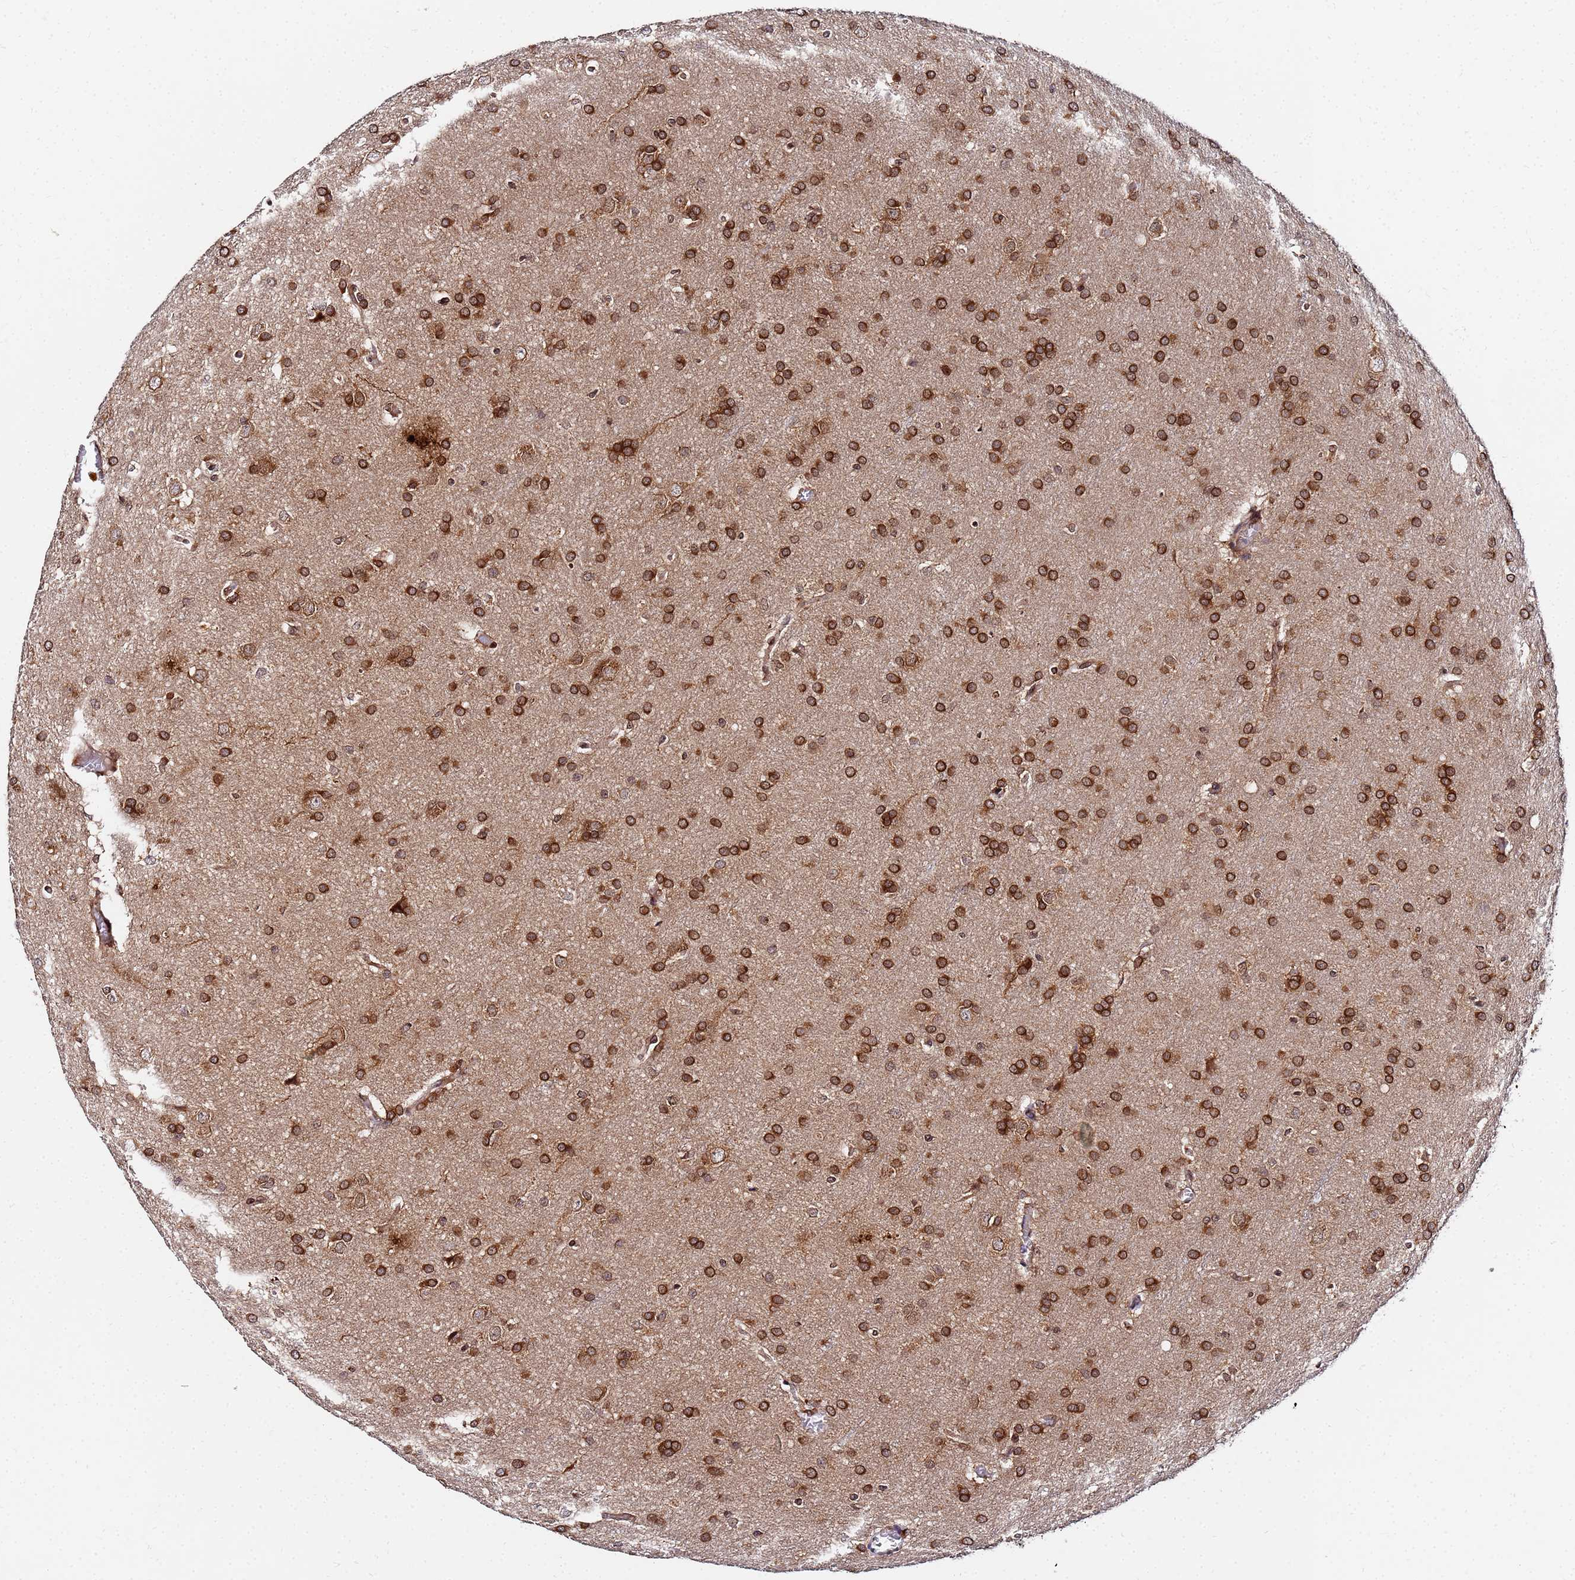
{"staining": {"intensity": "strong", "quantity": ">75%", "location": "cytoplasmic/membranous"}, "tissue": "glioma", "cell_type": "Tumor cells", "image_type": "cancer", "snomed": [{"axis": "morphology", "description": "Glioma, malignant, Low grade"}, {"axis": "topography", "description": "Brain"}], "caption": "A histopathology image of human glioma stained for a protein shows strong cytoplasmic/membranous brown staining in tumor cells.", "gene": "UNC93B1", "patient": {"sex": "female", "age": 32}}